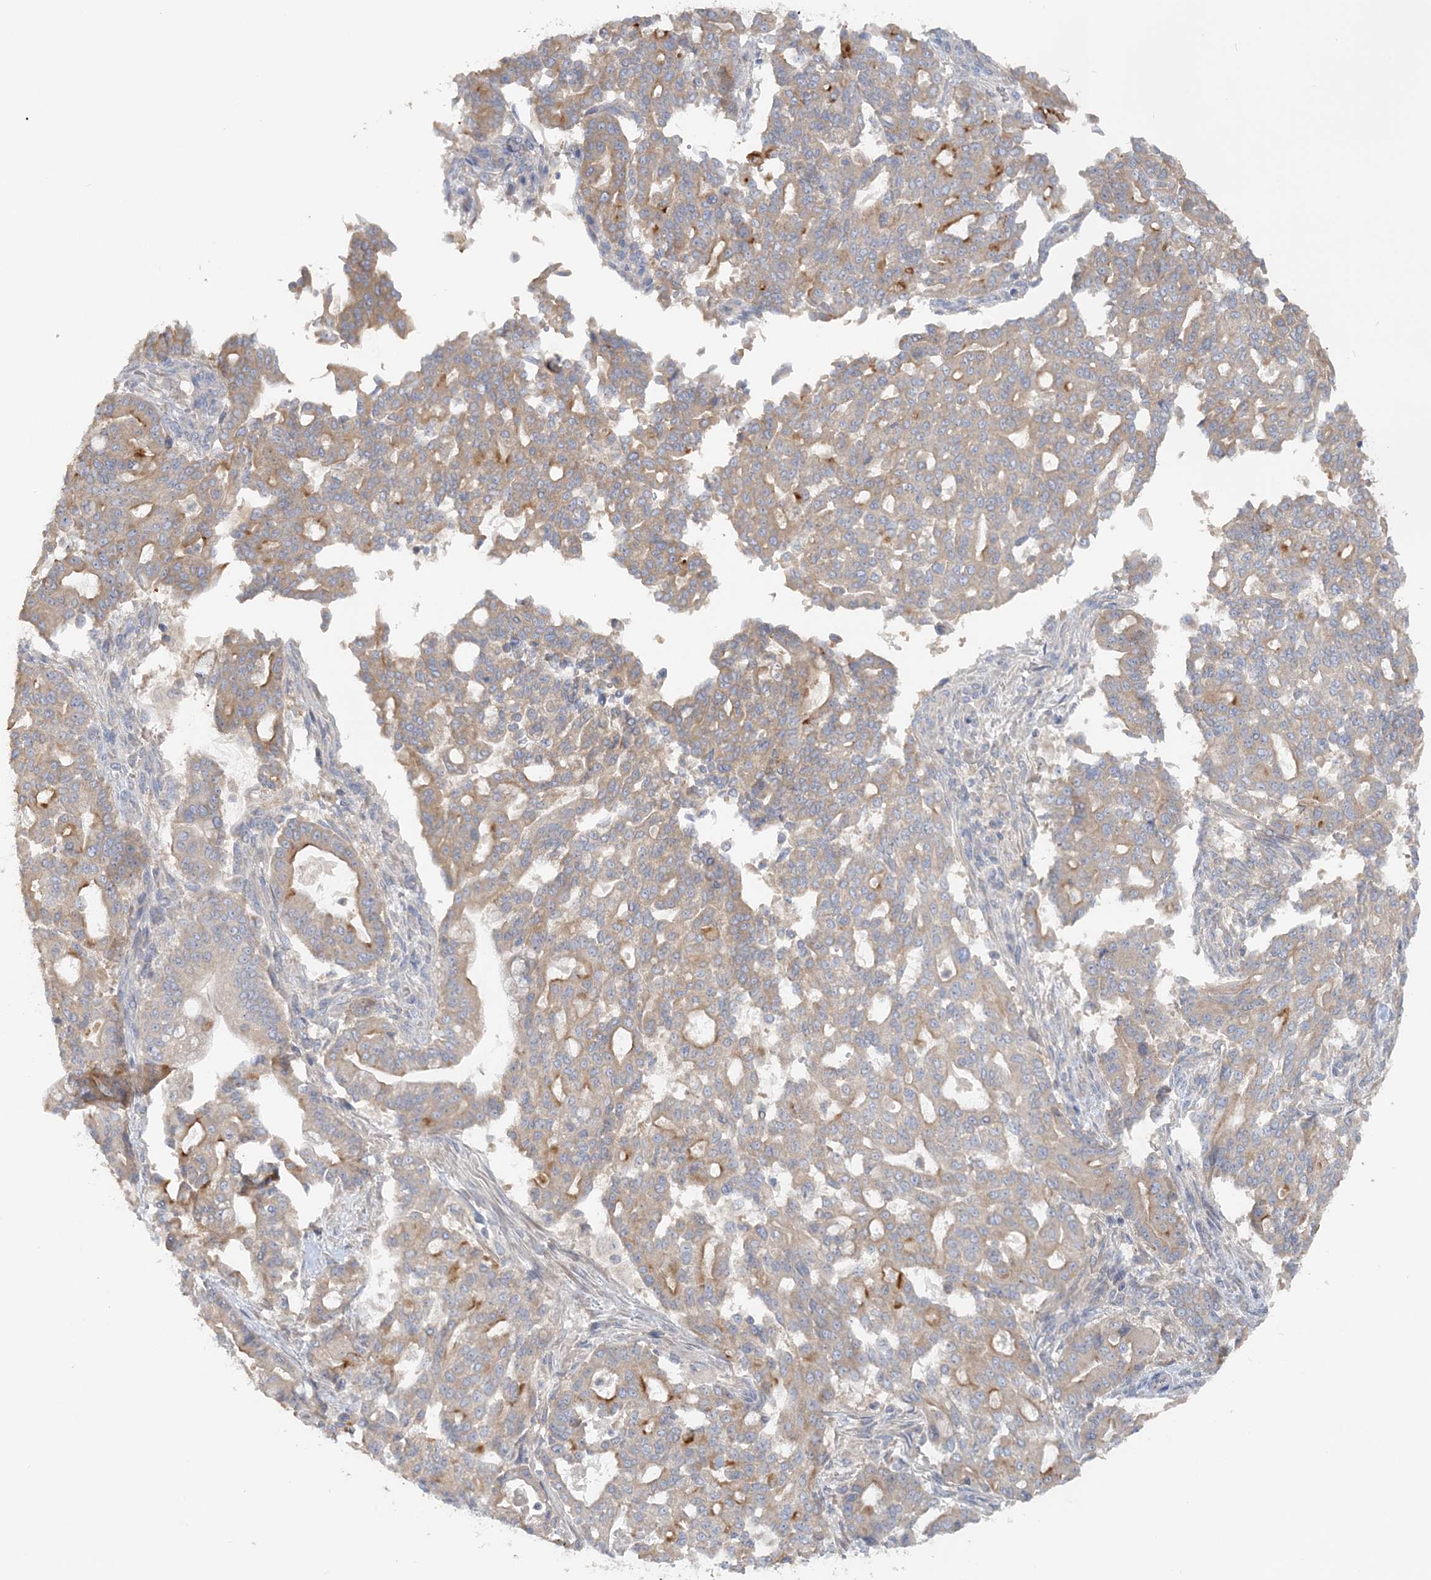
{"staining": {"intensity": "moderate", "quantity": ">75%", "location": "cytoplasmic/membranous"}, "tissue": "pancreatic cancer", "cell_type": "Tumor cells", "image_type": "cancer", "snomed": [{"axis": "morphology", "description": "Adenocarcinoma, NOS"}, {"axis": "topography", "description": "Pancreas"}], "caption": "This image exhibits immunohistochemistry (IHC) staining of pancreatic cancer (adenocarcinoma), with medium moderate cytoplasmic/membranous staining in about >75% of tumor cells.", "gene": "TBC1D5", "patient": {"sex": "male", "age": 63}}